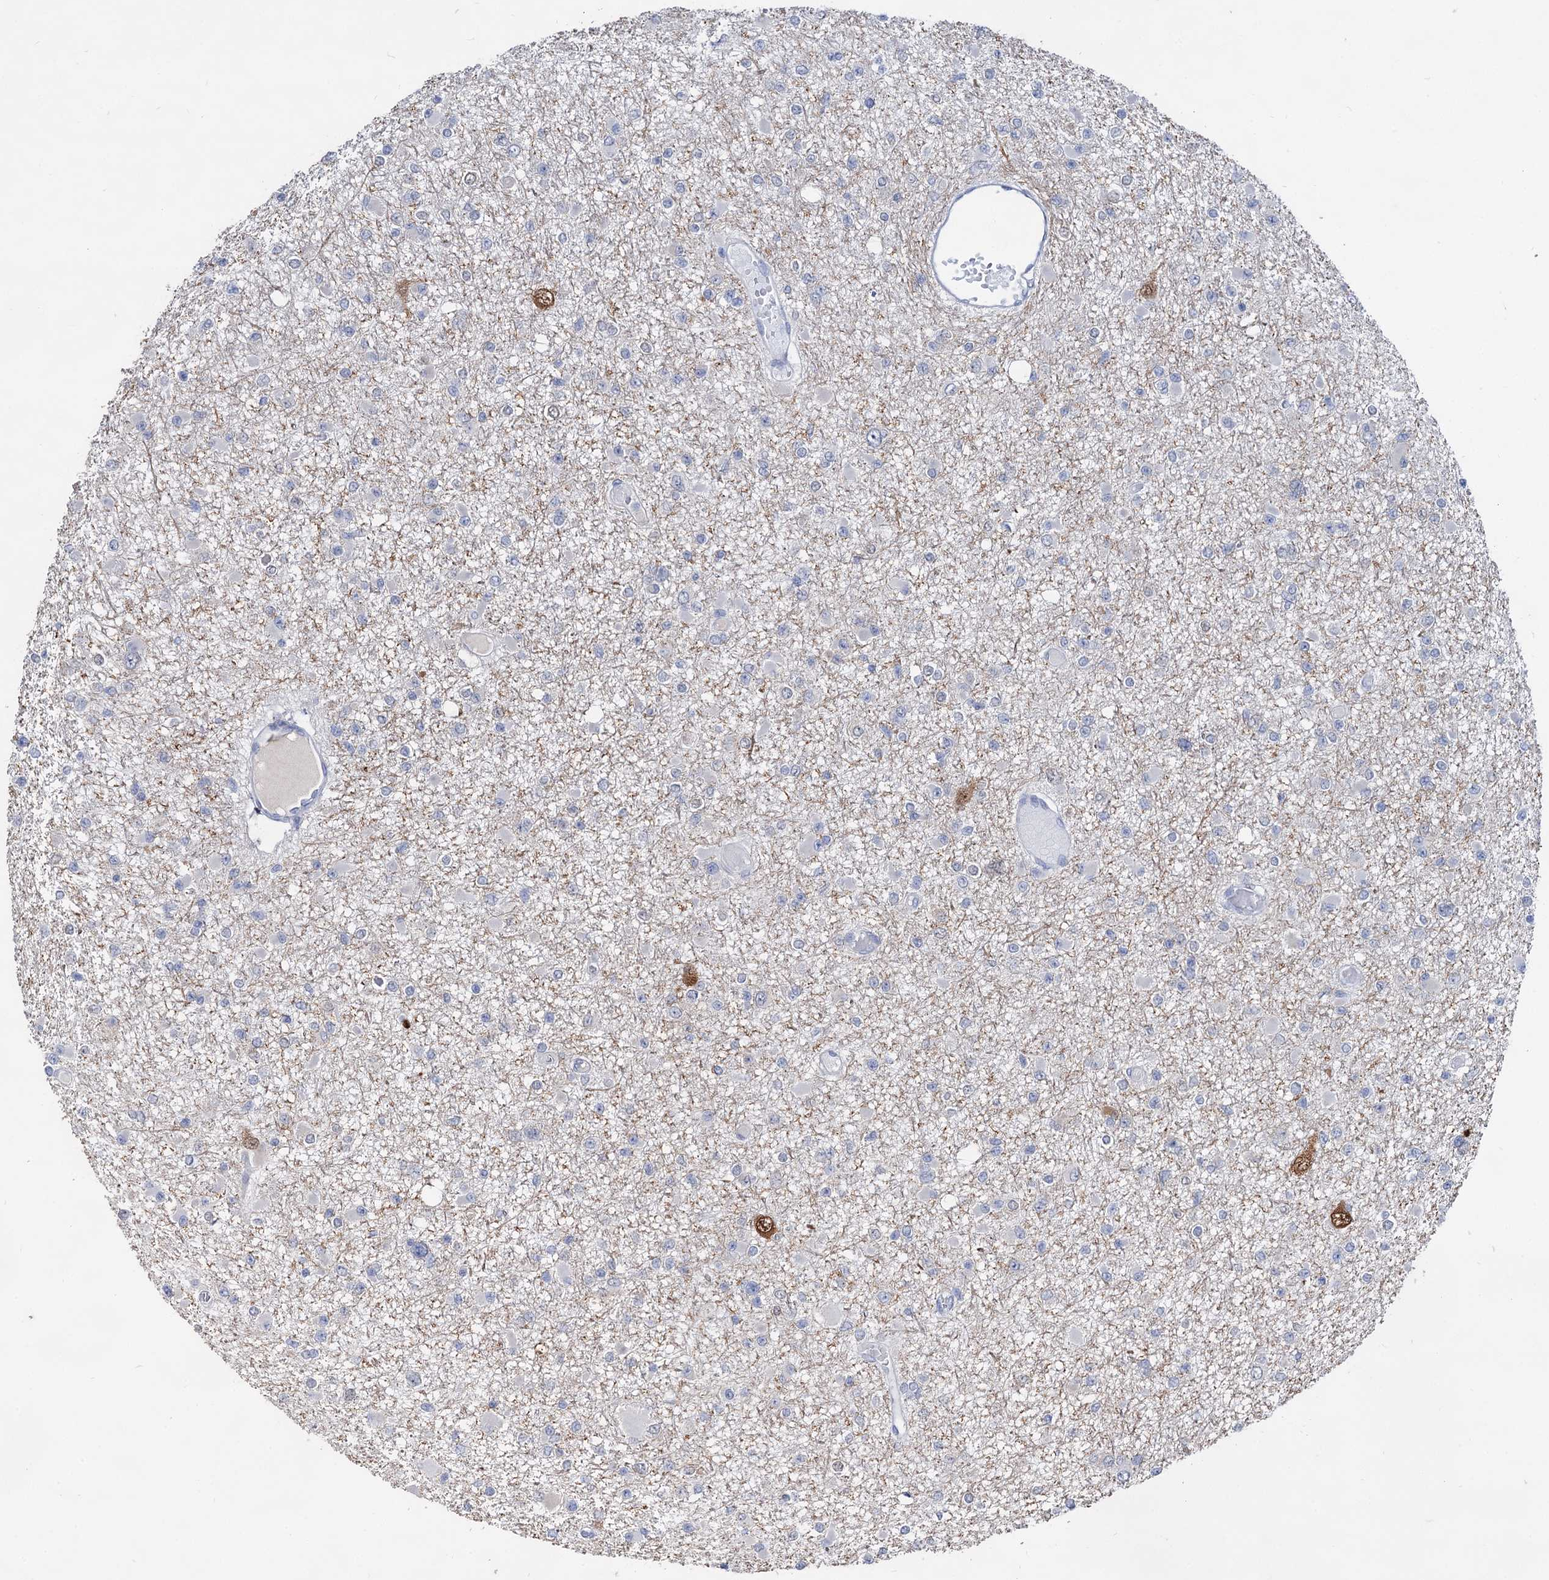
{"staining": {"intensity": "negative", "quantity": "none", "location": "none"}, "tissue": "glioma", "cell_type": "Tumor cells", "image_type": "cancer", "snomed": [{"axis": "morphology", "description": "Glioma, malignant, Low grade"}, {"axis": "topography", "description": "Brain"}], "caption": "IHC image of neoplastic tissue: human glioma stained with DAB reveals no significant protein positivity in tumor cells.", "gene": "CAPRIN2", "patient": {"sex": "female", "age": 22}}